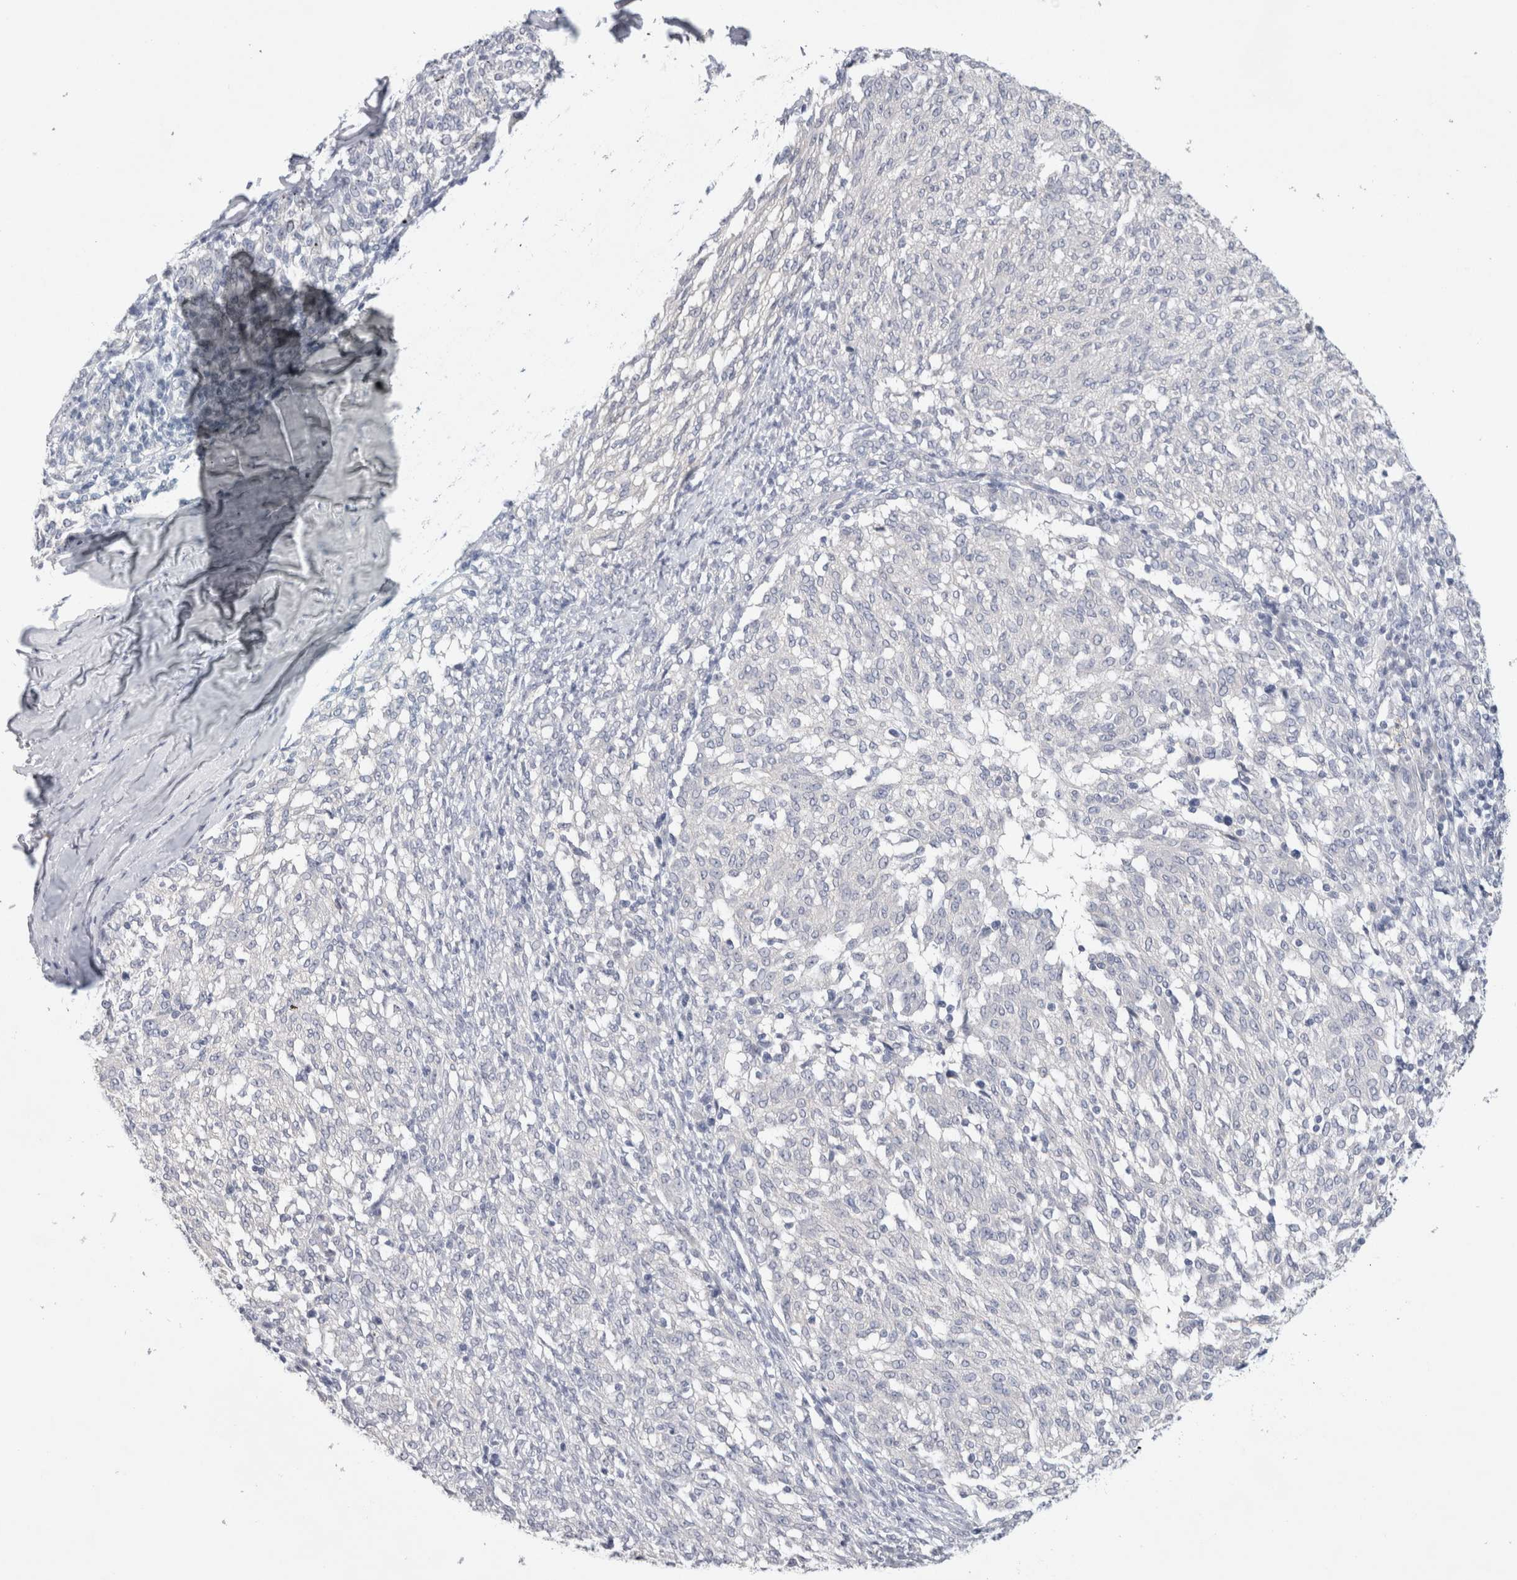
{"staining": {"intensity": "negative", "quantity": "none", "location": "none"}, "tissue": "melanoma", "cell_type": "Tumor cells", "image_type": "cancer", "snomed": [{"axis": "morphology", "description": "Malignant melanoma, NOS"}, {"axis": "topography", "description": "Skin"}], "caption": "DAB immunohistochemical staining of human malignant melanoma exhibits no significant expression in tumor cells. (DAB immunohistochemistry with hematoxylin counter stain).", "gene": "TONSL", "patient": {"sex": "female", "age": 72}}